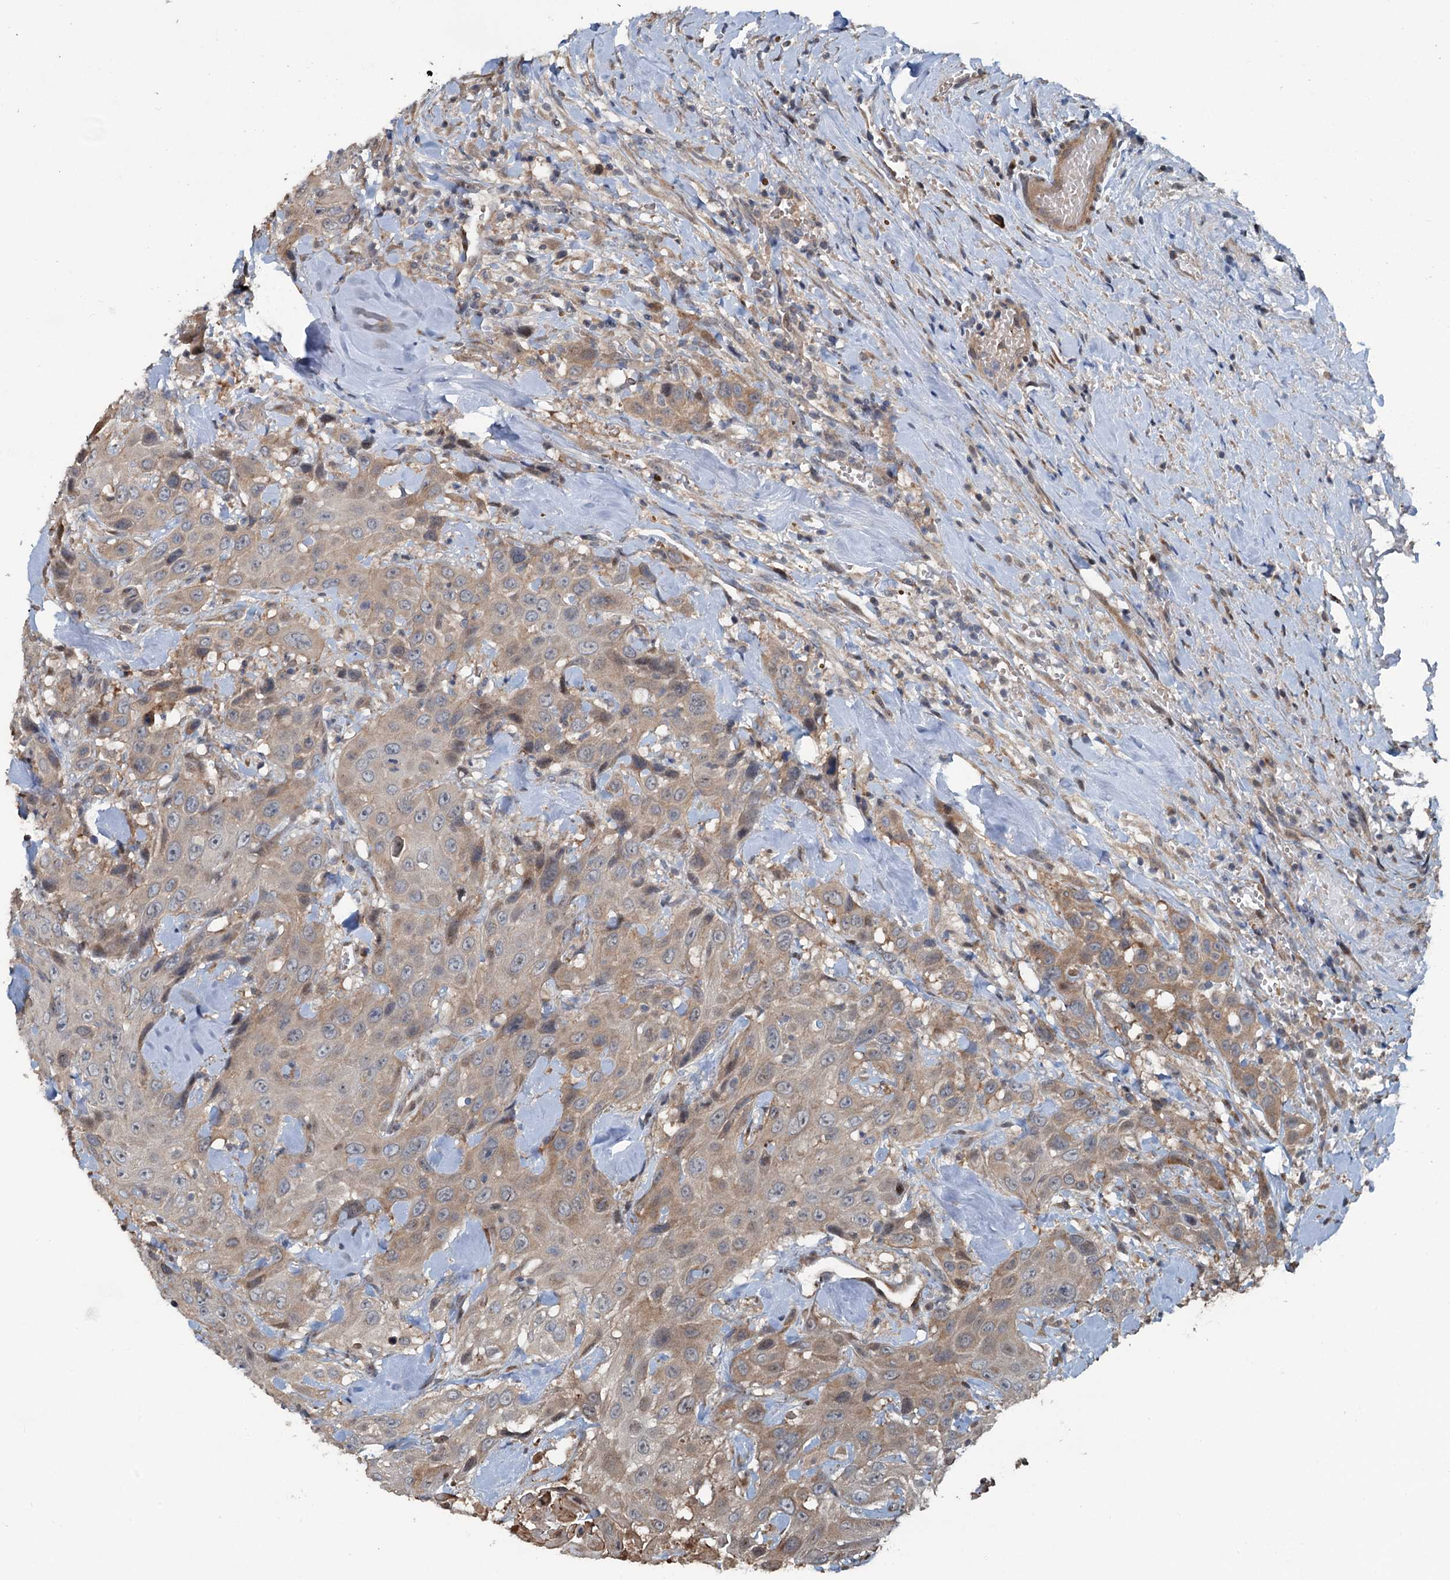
{"staining": {"intensity": "weak", "quantity": ">75%", "location": "cytoplasmic/membranous"}, "tissue": "head and neck cancer", "cell_type": "Tumor cells", "image_type": "cancer", "snomed": [{"axis": "morphology", "description": "Squamous cell carcinoma, NOS"}, {"axis": "topography", "description": "Head-Neck"}], "caption": "DAB immunohistochemical staining of head and neck cancer demonstrates weak cytoplasmic/membranous protein positivity in about >75% of tumor cells.", "gene": "TEDC1", "patient": {"sex": "male", "age": 81}}